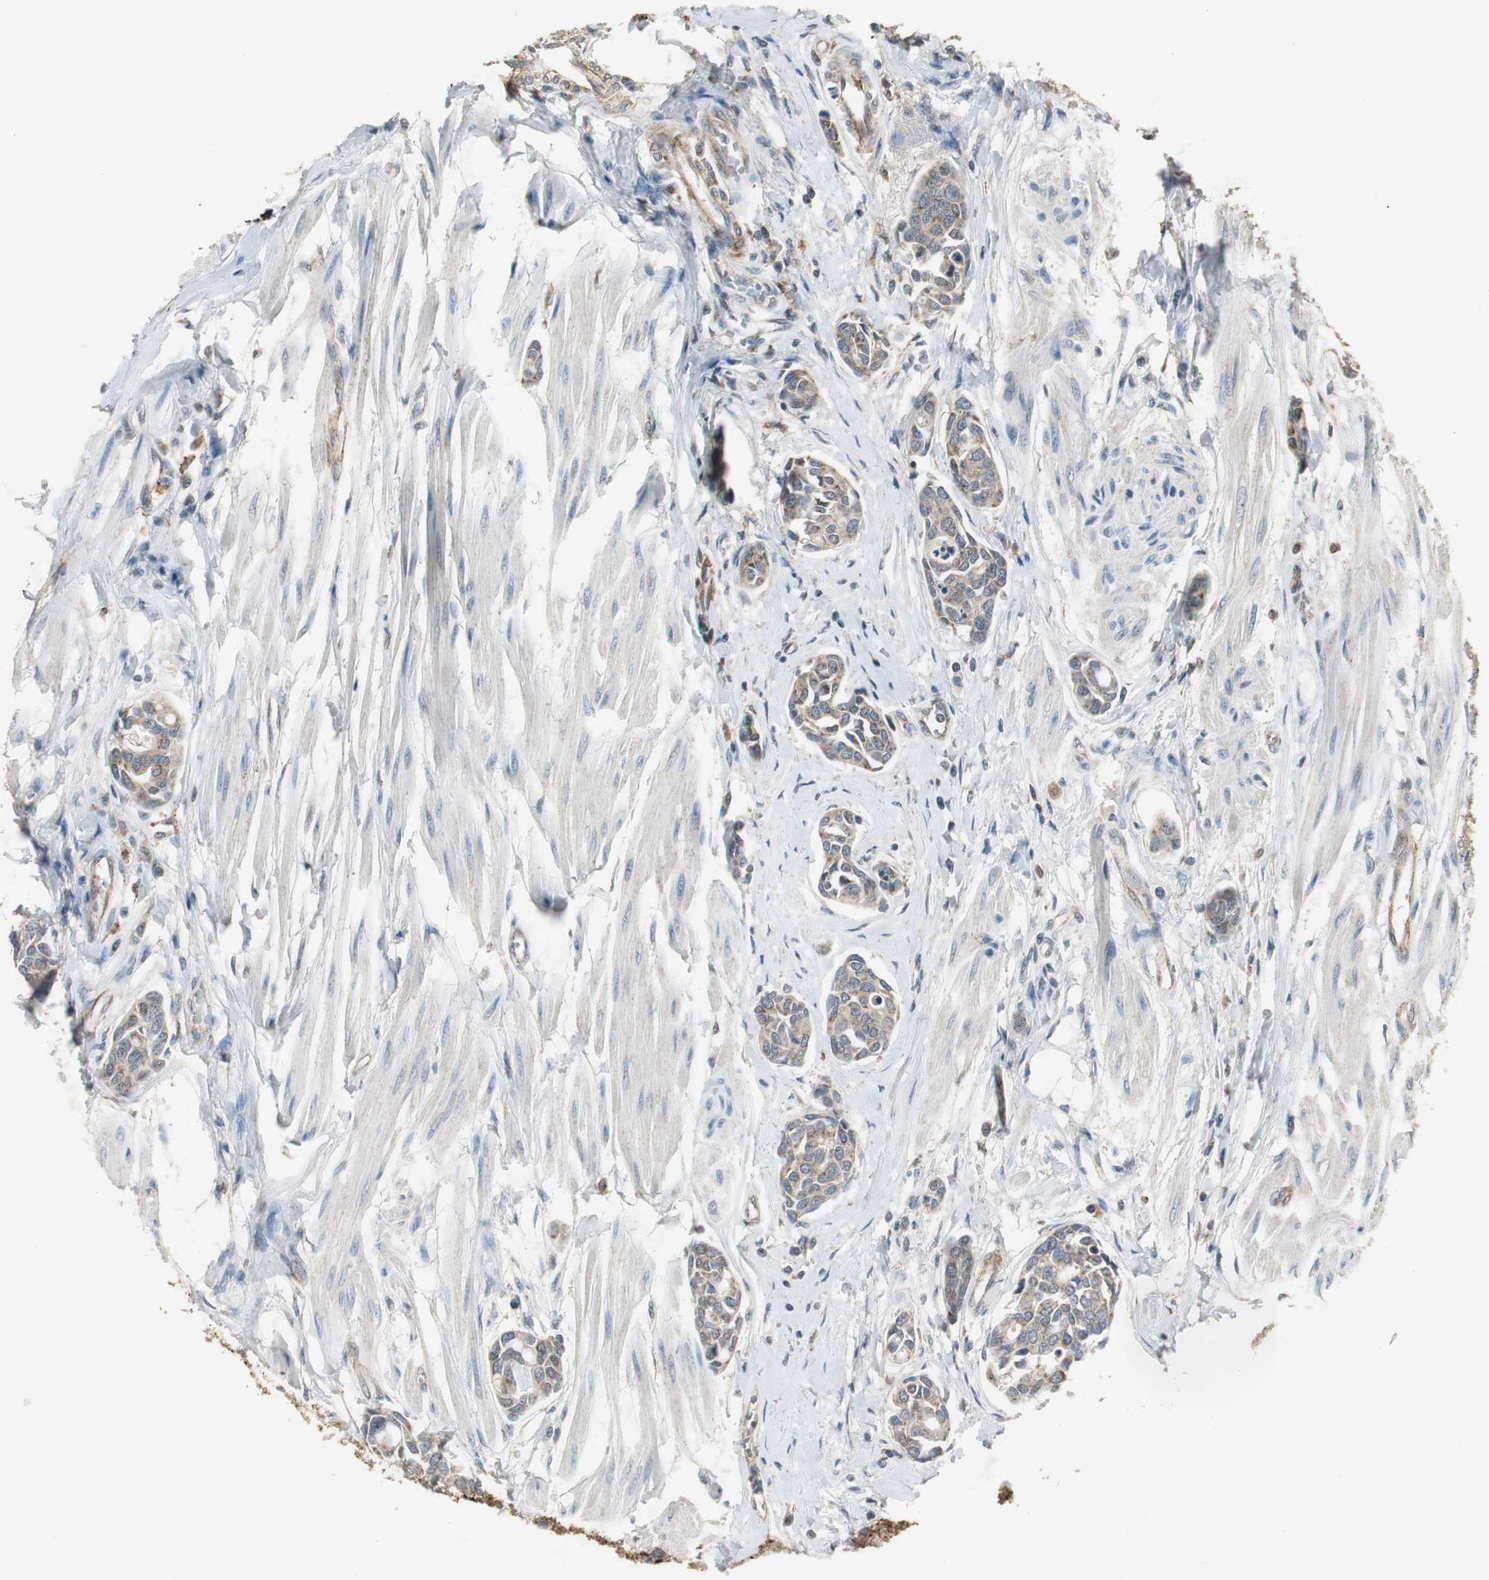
{"staining": {"intensity": "moderate", "quantity": ">75%", "location": "cytoplasmic/membranous"}, "tissue": "urothelial cancer", "cell_type": "Tumor cells", "image_type": "cancer", "snomed": [{"axis": "morphology", "description": "Urothelial carcinoma, High grade"}, {"axis": "topography", "description": "Urinary bladder"}], "caption": "DAB immunohistochemical staining of human urothelial carcinoma (high-grade) displays moderate cytoplasmic/membranous protein expression in about >75% of tumor cells.", "gene": "JTB", "patient": {"sex": "male", "age": 78}}